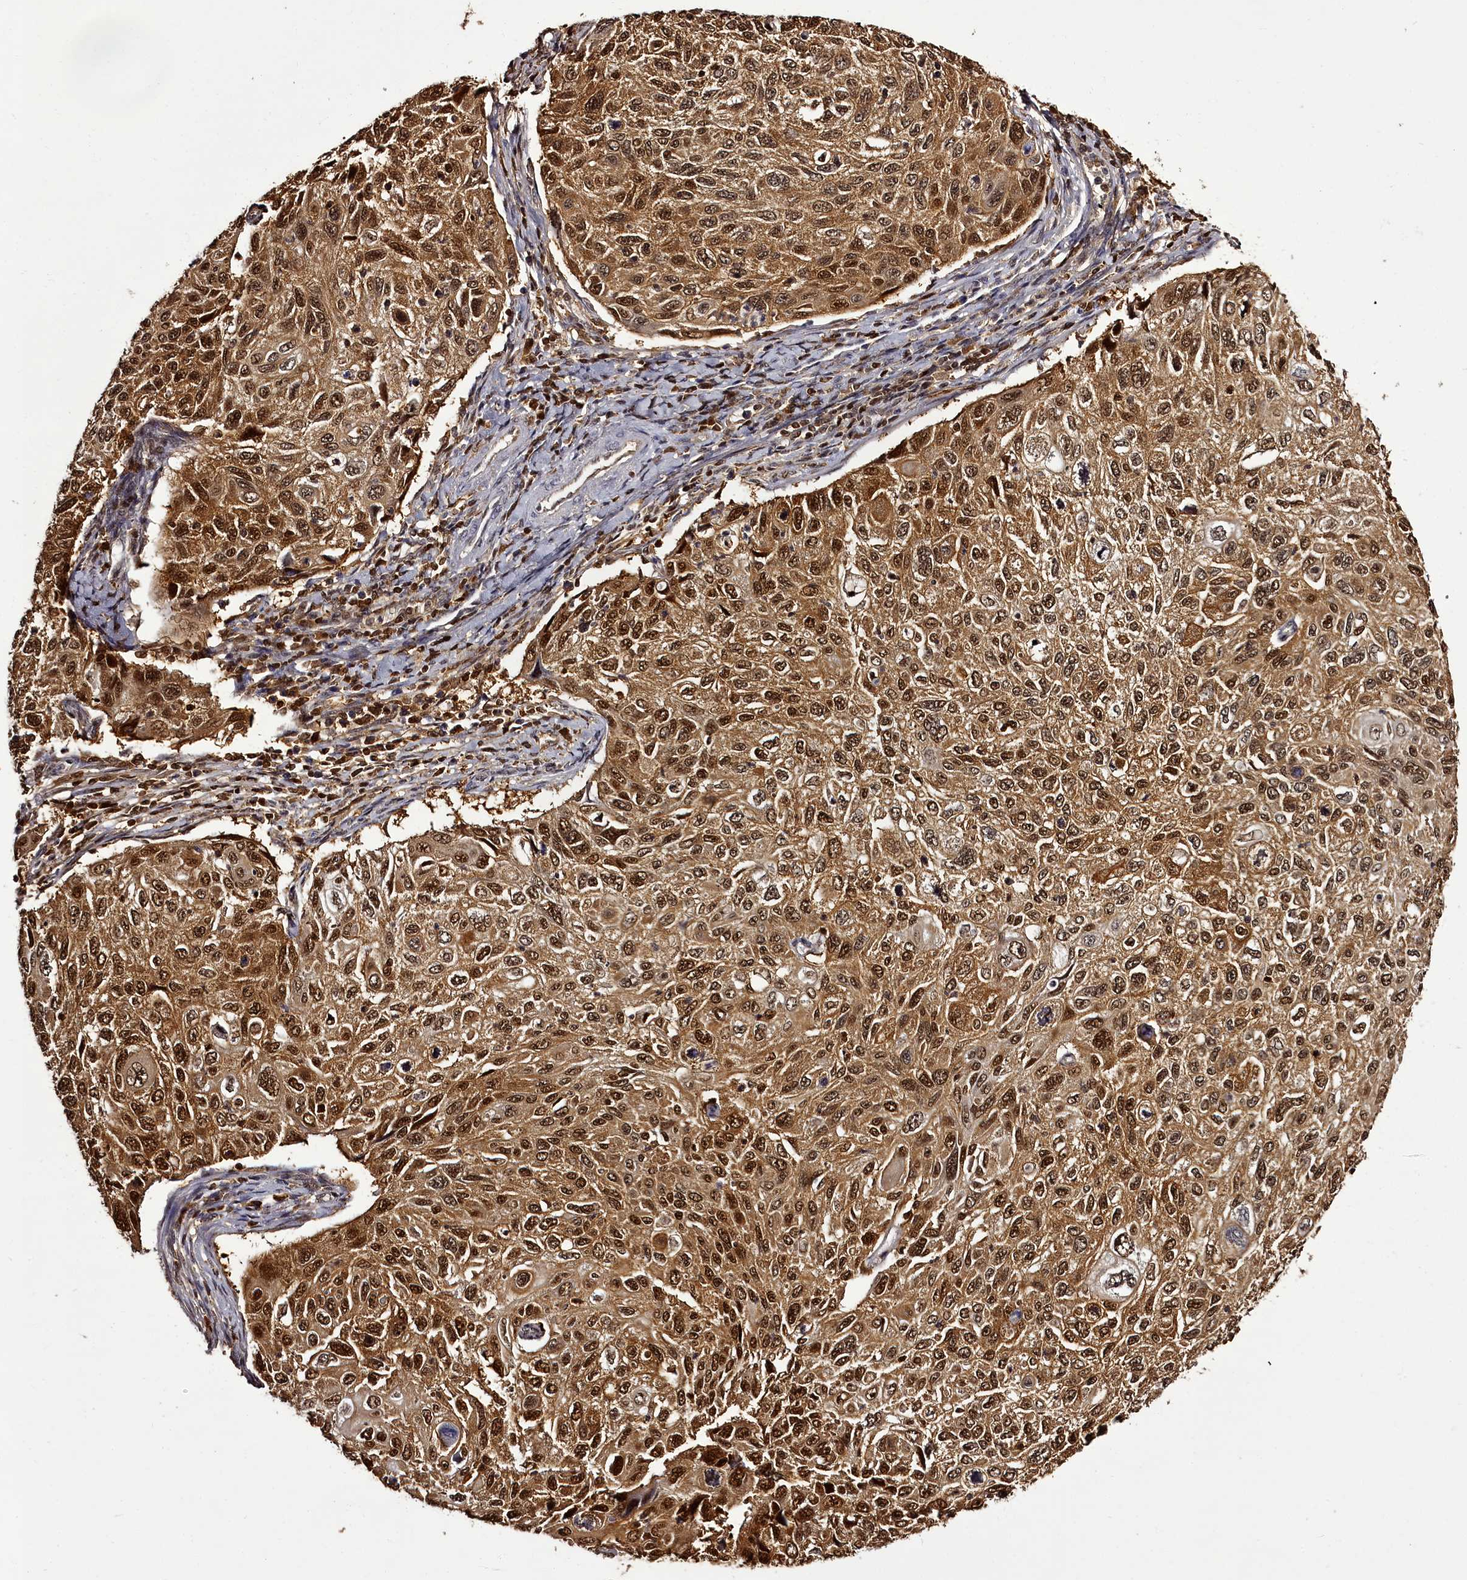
{"staining": {"intensity": "strong", "quantity": ">75%", "location": "cytoplasmic/membranous,nuclear"}, "tissue": "cervical cancer", "cell_type": "Tumor cells", "image_type": "cancer", "snomed": [{"axis": "morphology", "description": "Squamous cell carcinoma, NOS"}, {"axis": "topography", "description": "Cervix"}], "caption": "The micrograph displays staining of cervical squamous cell carcinoma, revealing strong cytoplasmic/membranous and nuclear protein staining (brown color) within tumor cells.", "gene": "NPRL2", "patient": {"sex": "female", "age": 70}}